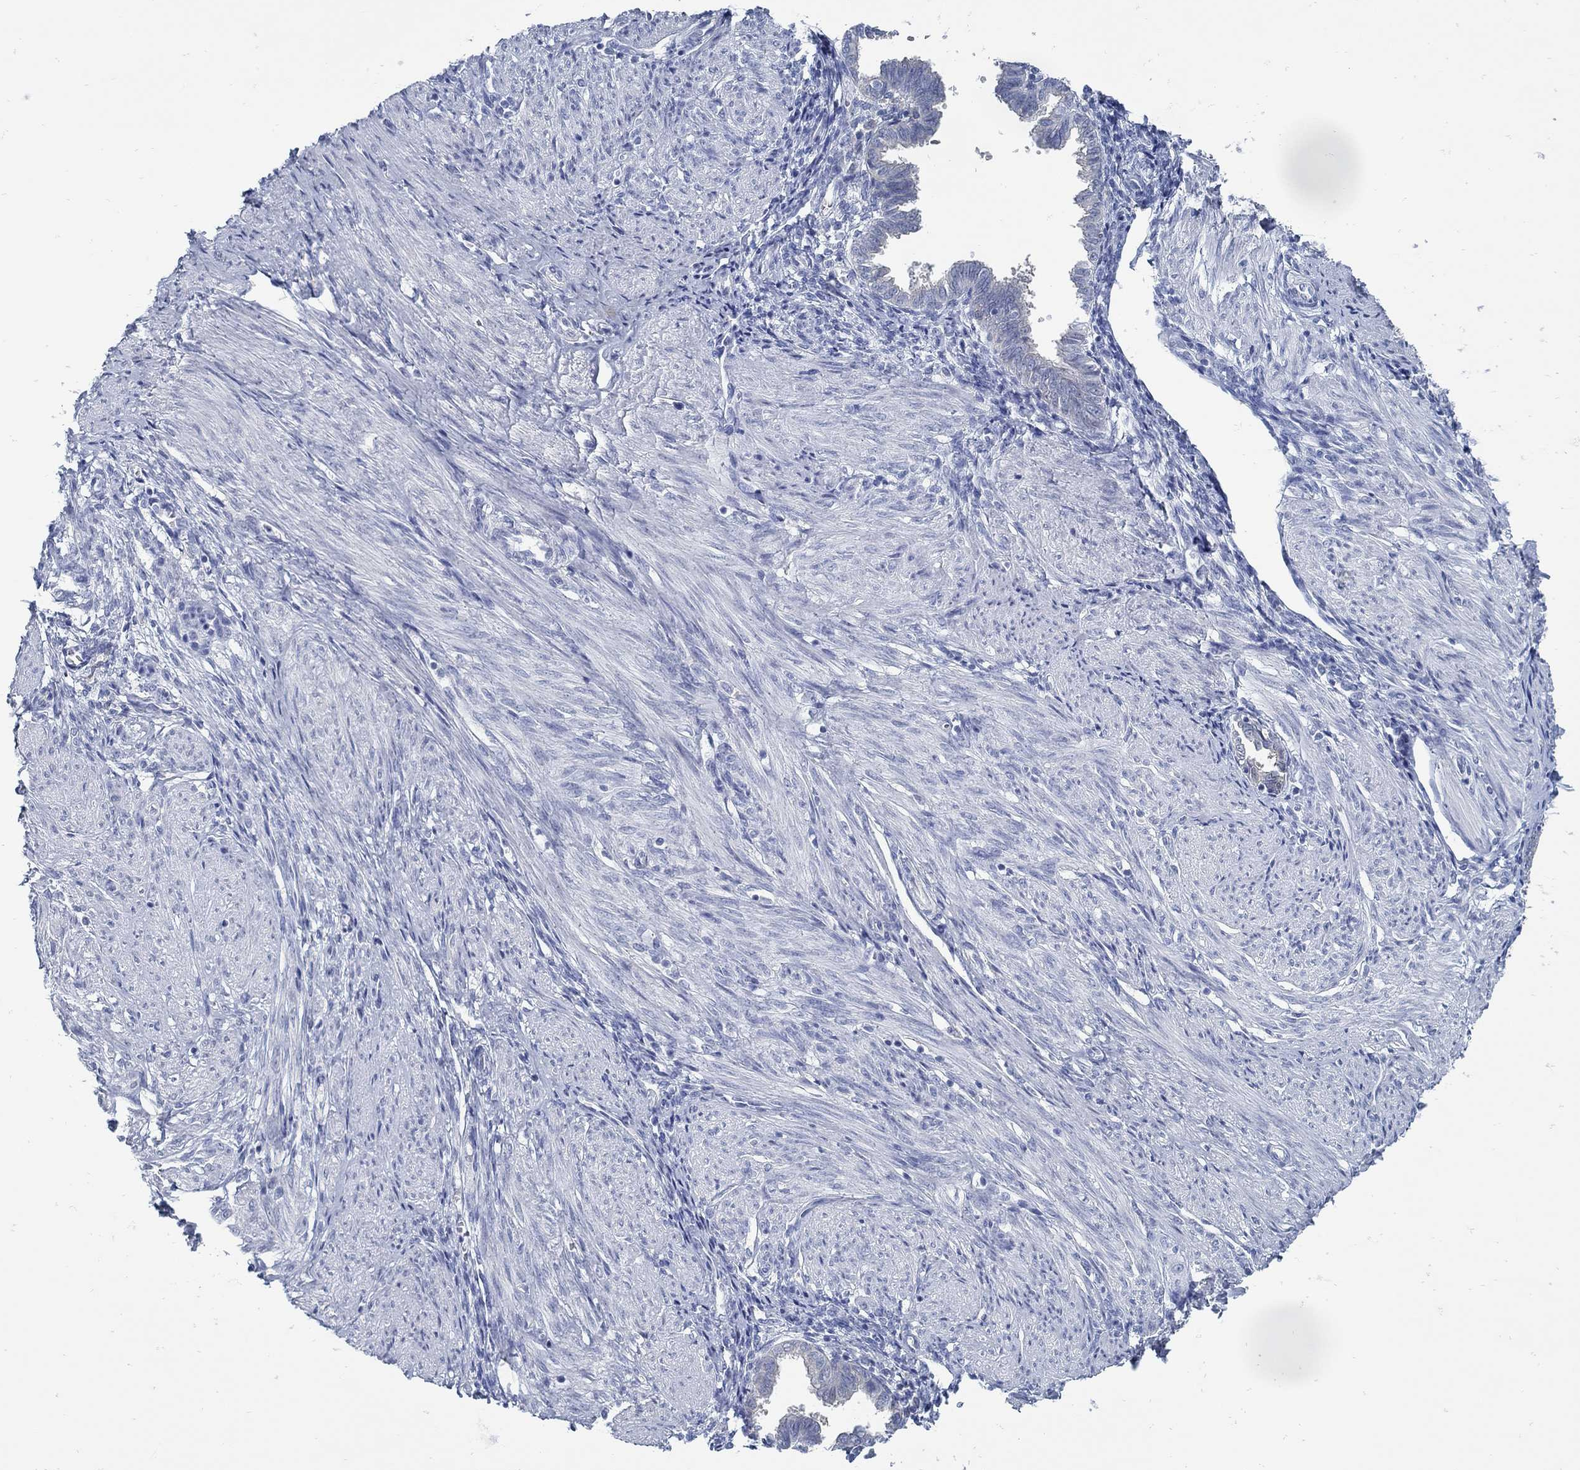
{"staining": {"intensity": "negative", "quantity": "none", "location": "none"}, "tissue": "endometrium", "cell_type": "Cells in endometrial stroma", "image_type": "normal", "snomed": [{"axis": "morphology", "description": "Normal tissue, NOS"}, {"axis": "topography", "description": "Endometrium"}], "caption": "Cells in endometrial stroma show no significant expression in benign endometrium. (DAB (3,3'-diaminobenzidine) IHC with hematoxylin counter stain).", "gene": "ZFAND4", "patient": {"sex": "female", "age": 37}}